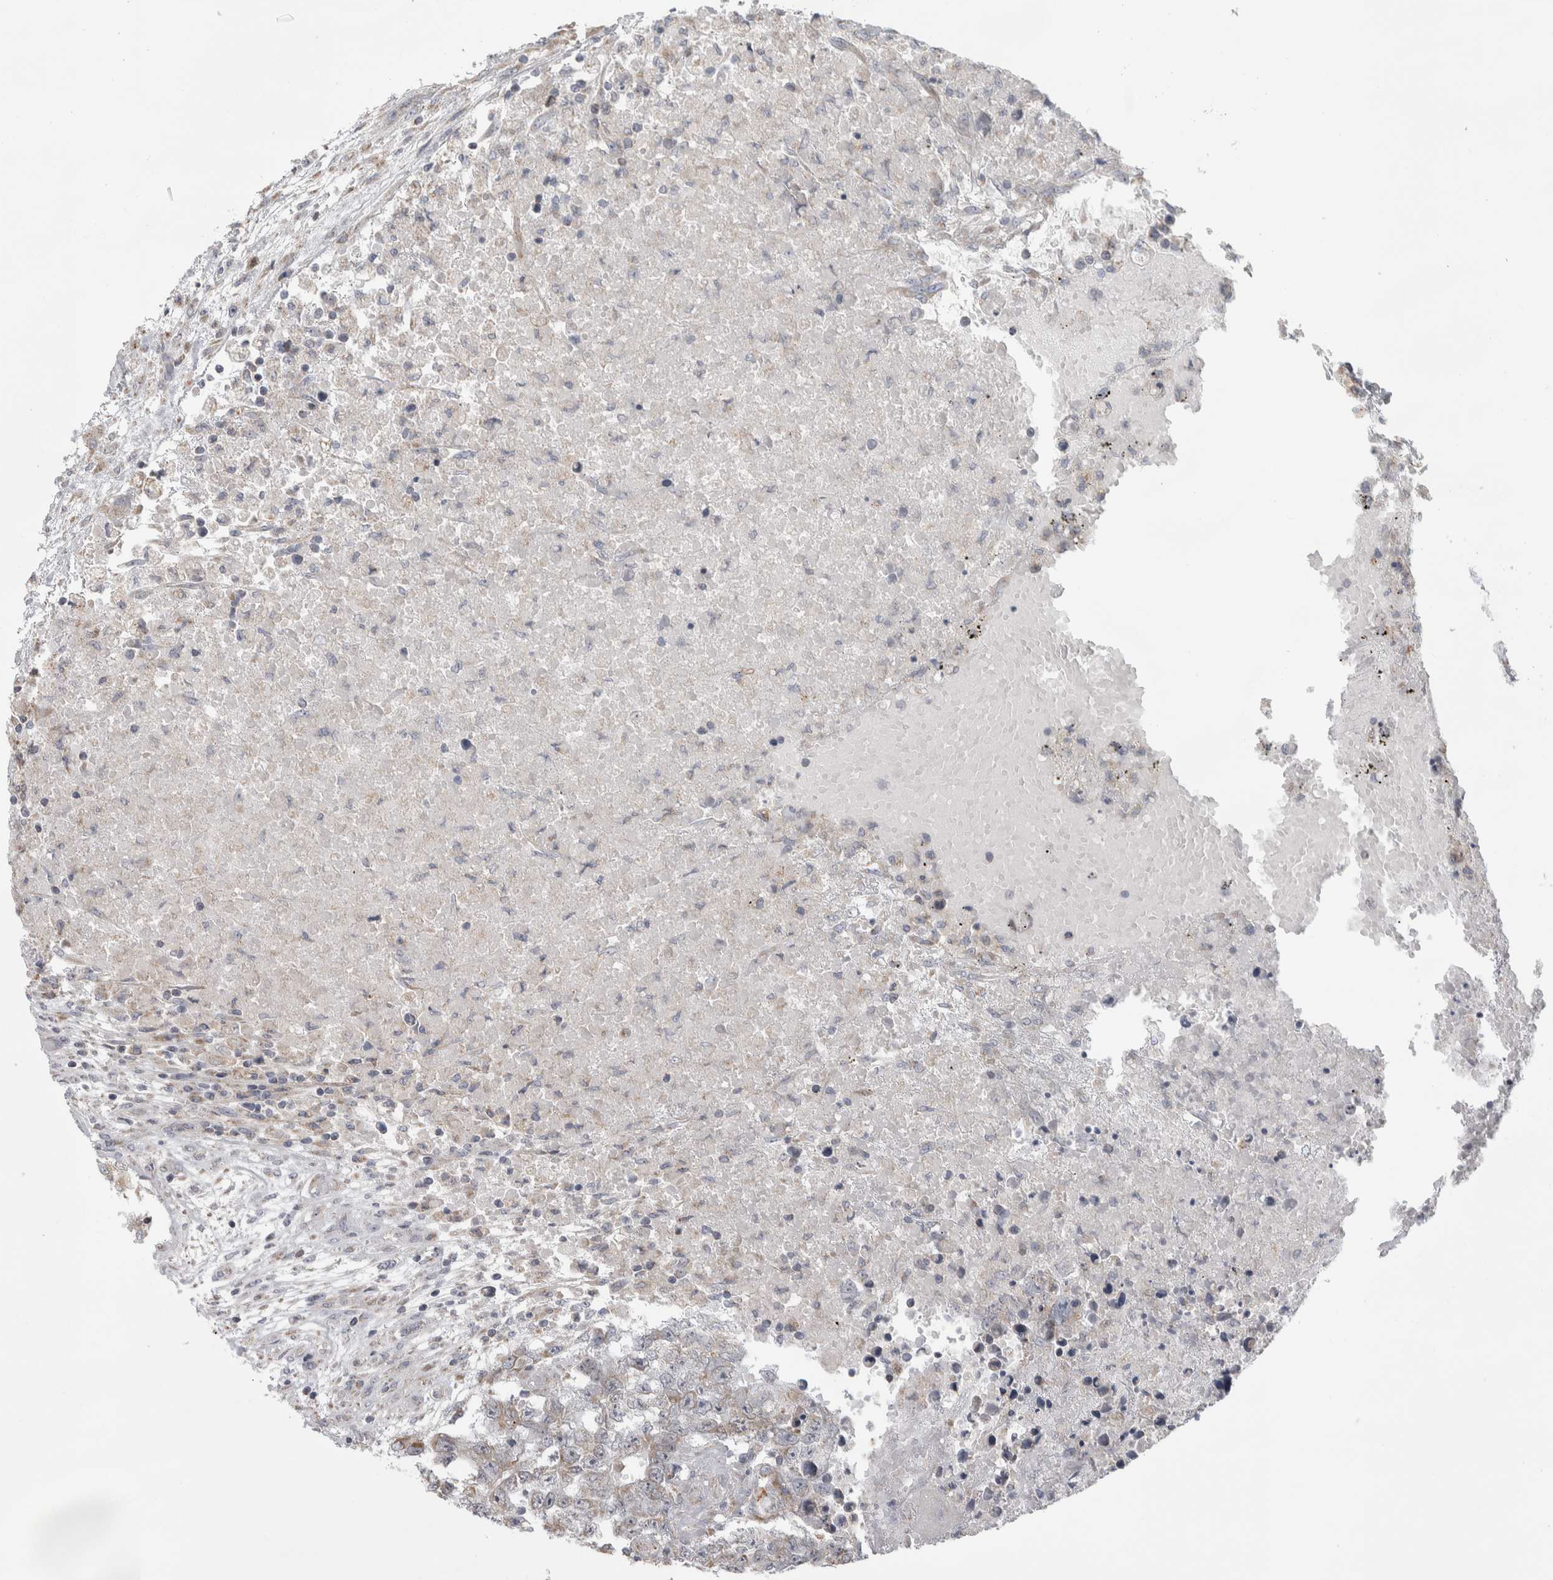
{"staining": {"intensity": "negative", "quantity": "none", "location": "none"}, "tissue": "testis cancer", "cell_type": "Tumor cells", "image_type": "cancer", "snomed": [{"axis": "morphology", "description": "Carcinoma, Embryonal, NOS"}, {"axis": "topography", "description": "Testis"}], "caption": "There is no significant expression in tumor cells of testis embryonal carcinoma.", "gene": "SCO1", "patient": {"sex": "male", "age": 25}}